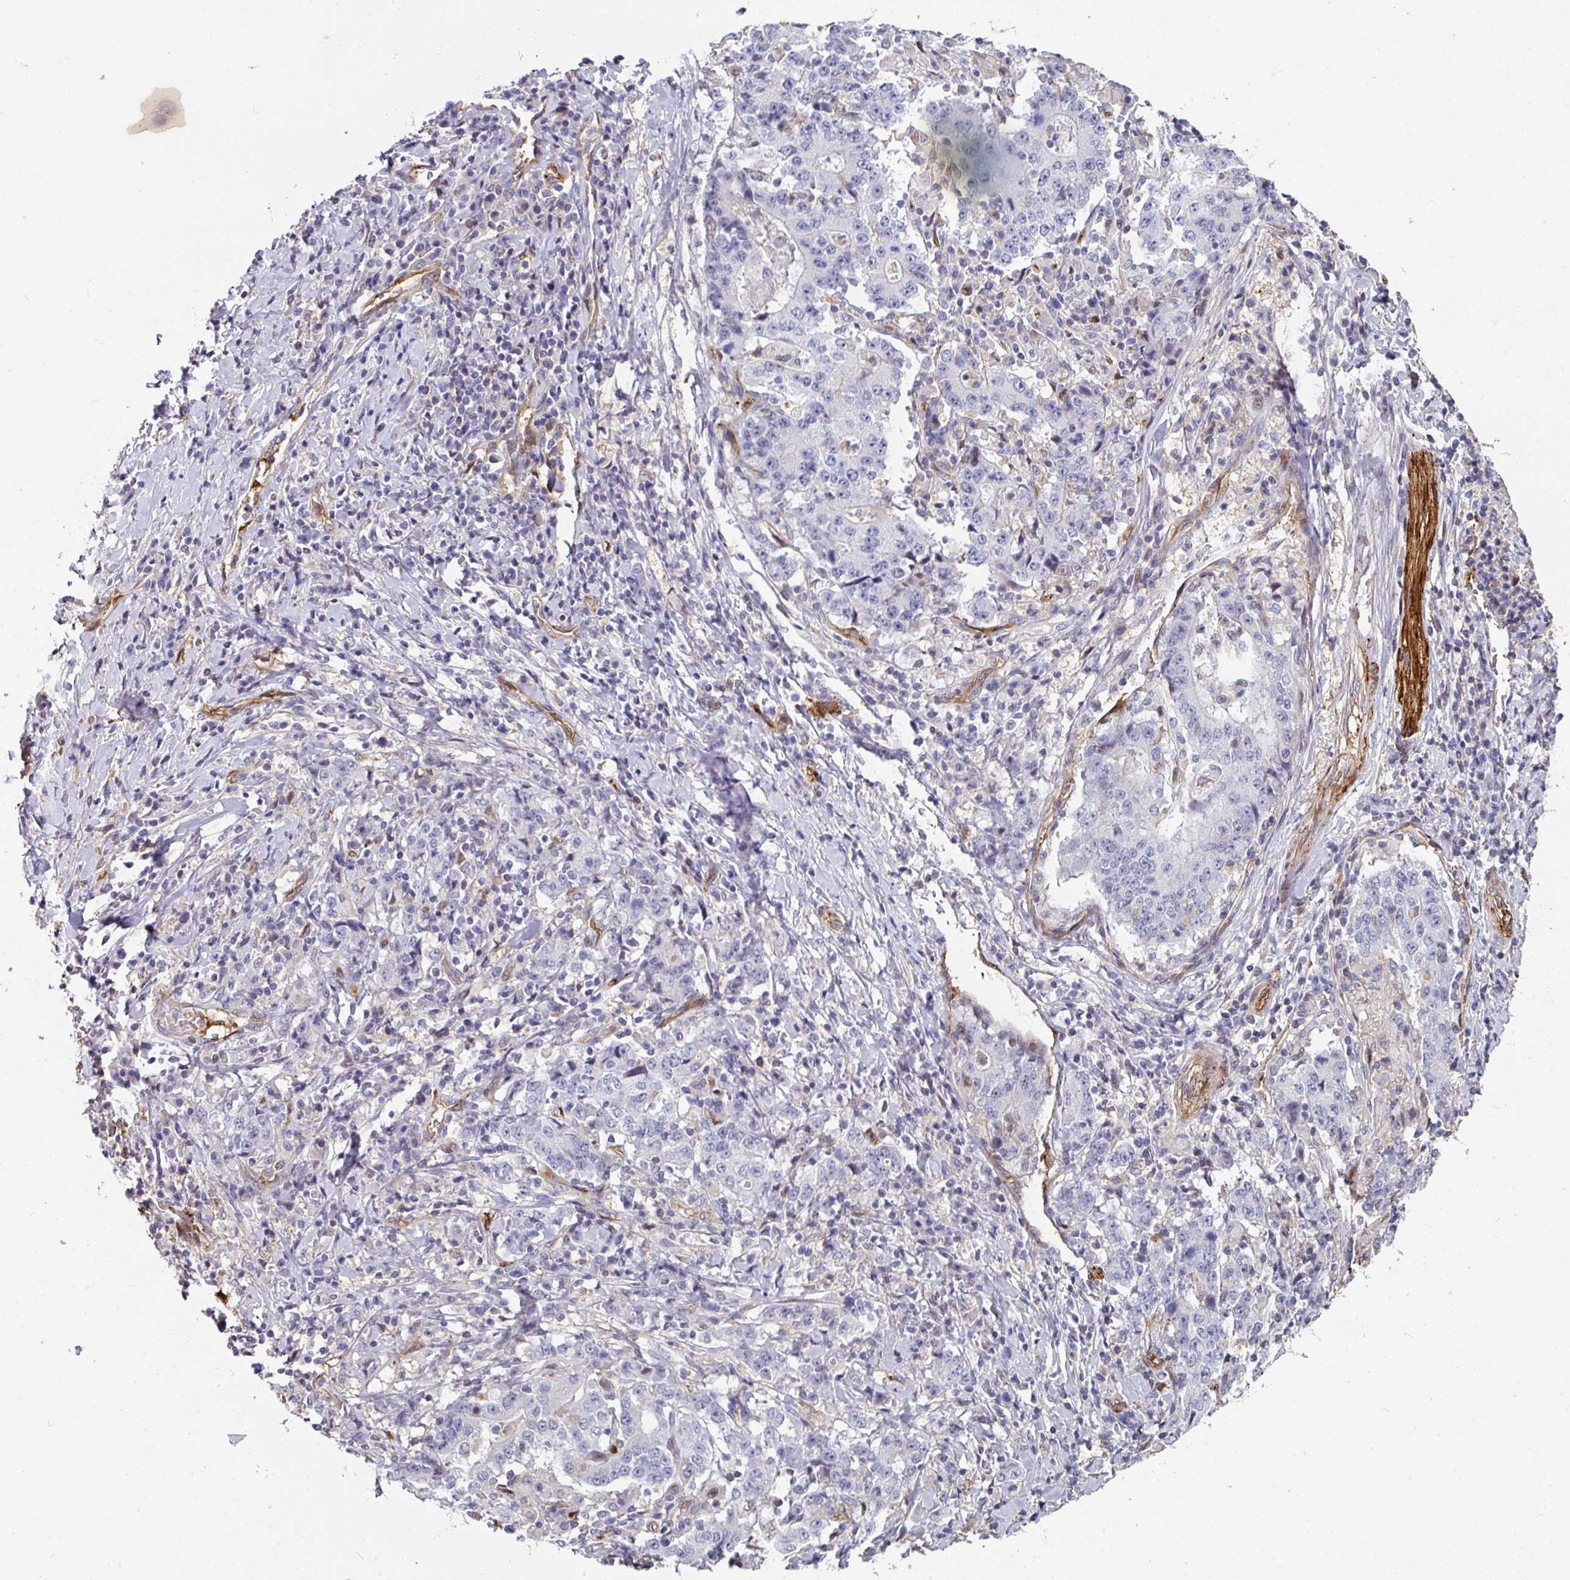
{"staining": {"intensity": "negative", "quantity": "none", "location": "none"}, "tissue": "stomach cancer", "cell_type": "Tumor cells", "image_type": "cancer", "snomed": [{"axis": "morphology", "description": "Normal tissue, NOS"}, {"axis": "morphology", "description": "Adenocarcinoma, NOS"}, {"axis": "topography", "description": "Stomach, upper"}, {"axis": "topography", "description": "Stomach"}], "caption": "IHC image of neoplastic tissue: human stomach cancer (adenocarcinoma) stained with DAB (3,3'-diaminobenzidine) exhibits no significant protein expression in tumor cells. (Brightfield microscopy of DAB (3,3'-diaminobenzidine) IHC at high magnification).", "gene": "BEND5", "patient": {"sex": "male", "age": 59}}